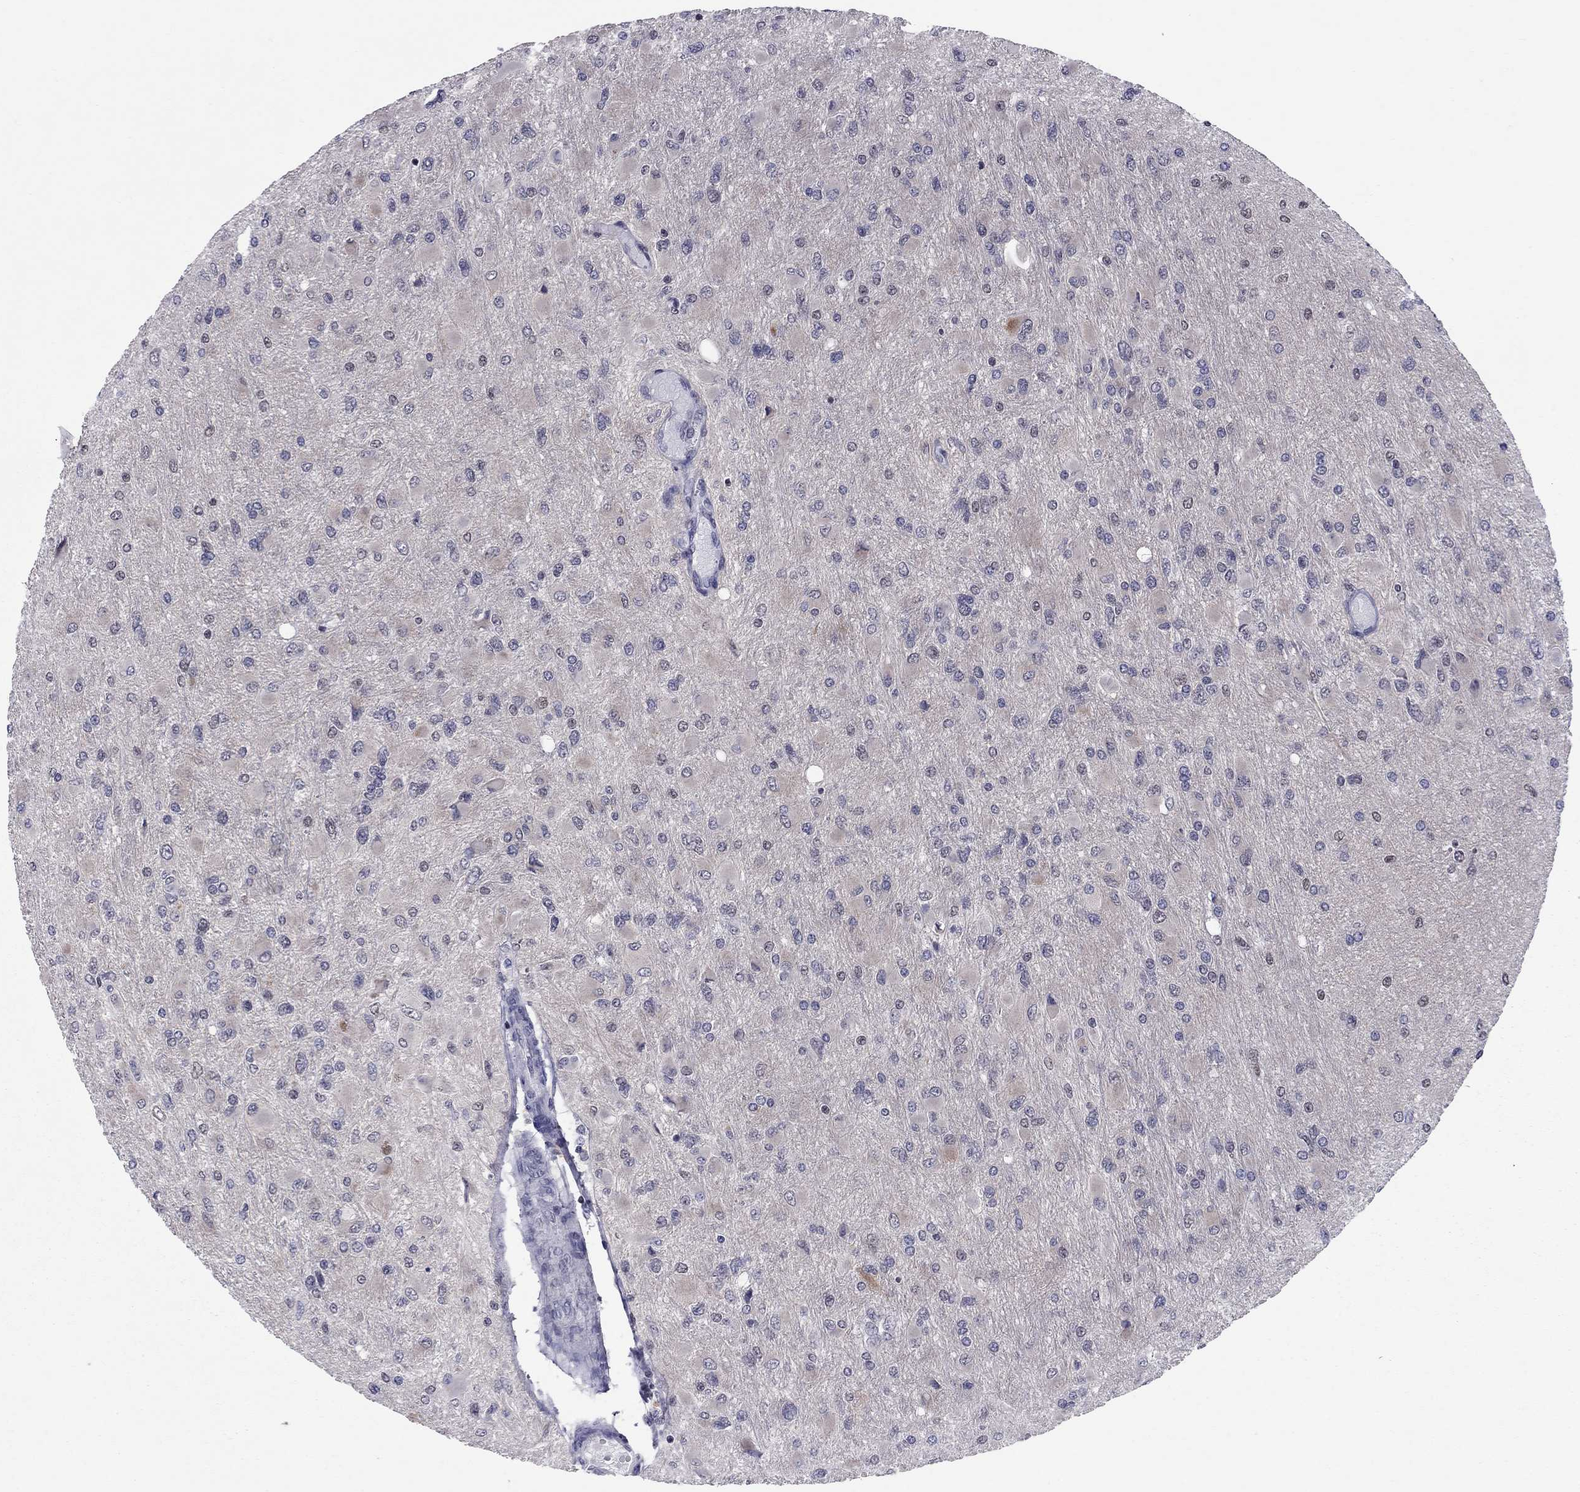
{"staining": {"intensity": "negative", "quantity": "none", "location": "none"}, "tissue": "glioma", "cell_type": "Tumor cells", "image_type": "cancer", "snomed": [{"axis": "morphology", "description": "Glioma, malignant, High grade"}, {"axis": "topography", "description": "Cerebral cortex"}], "caption": "The micrograph demonstrates no staining of tumor cells in glioma.", "gene": "TAF9", "patient": {"sex": "female", "age": 36}}